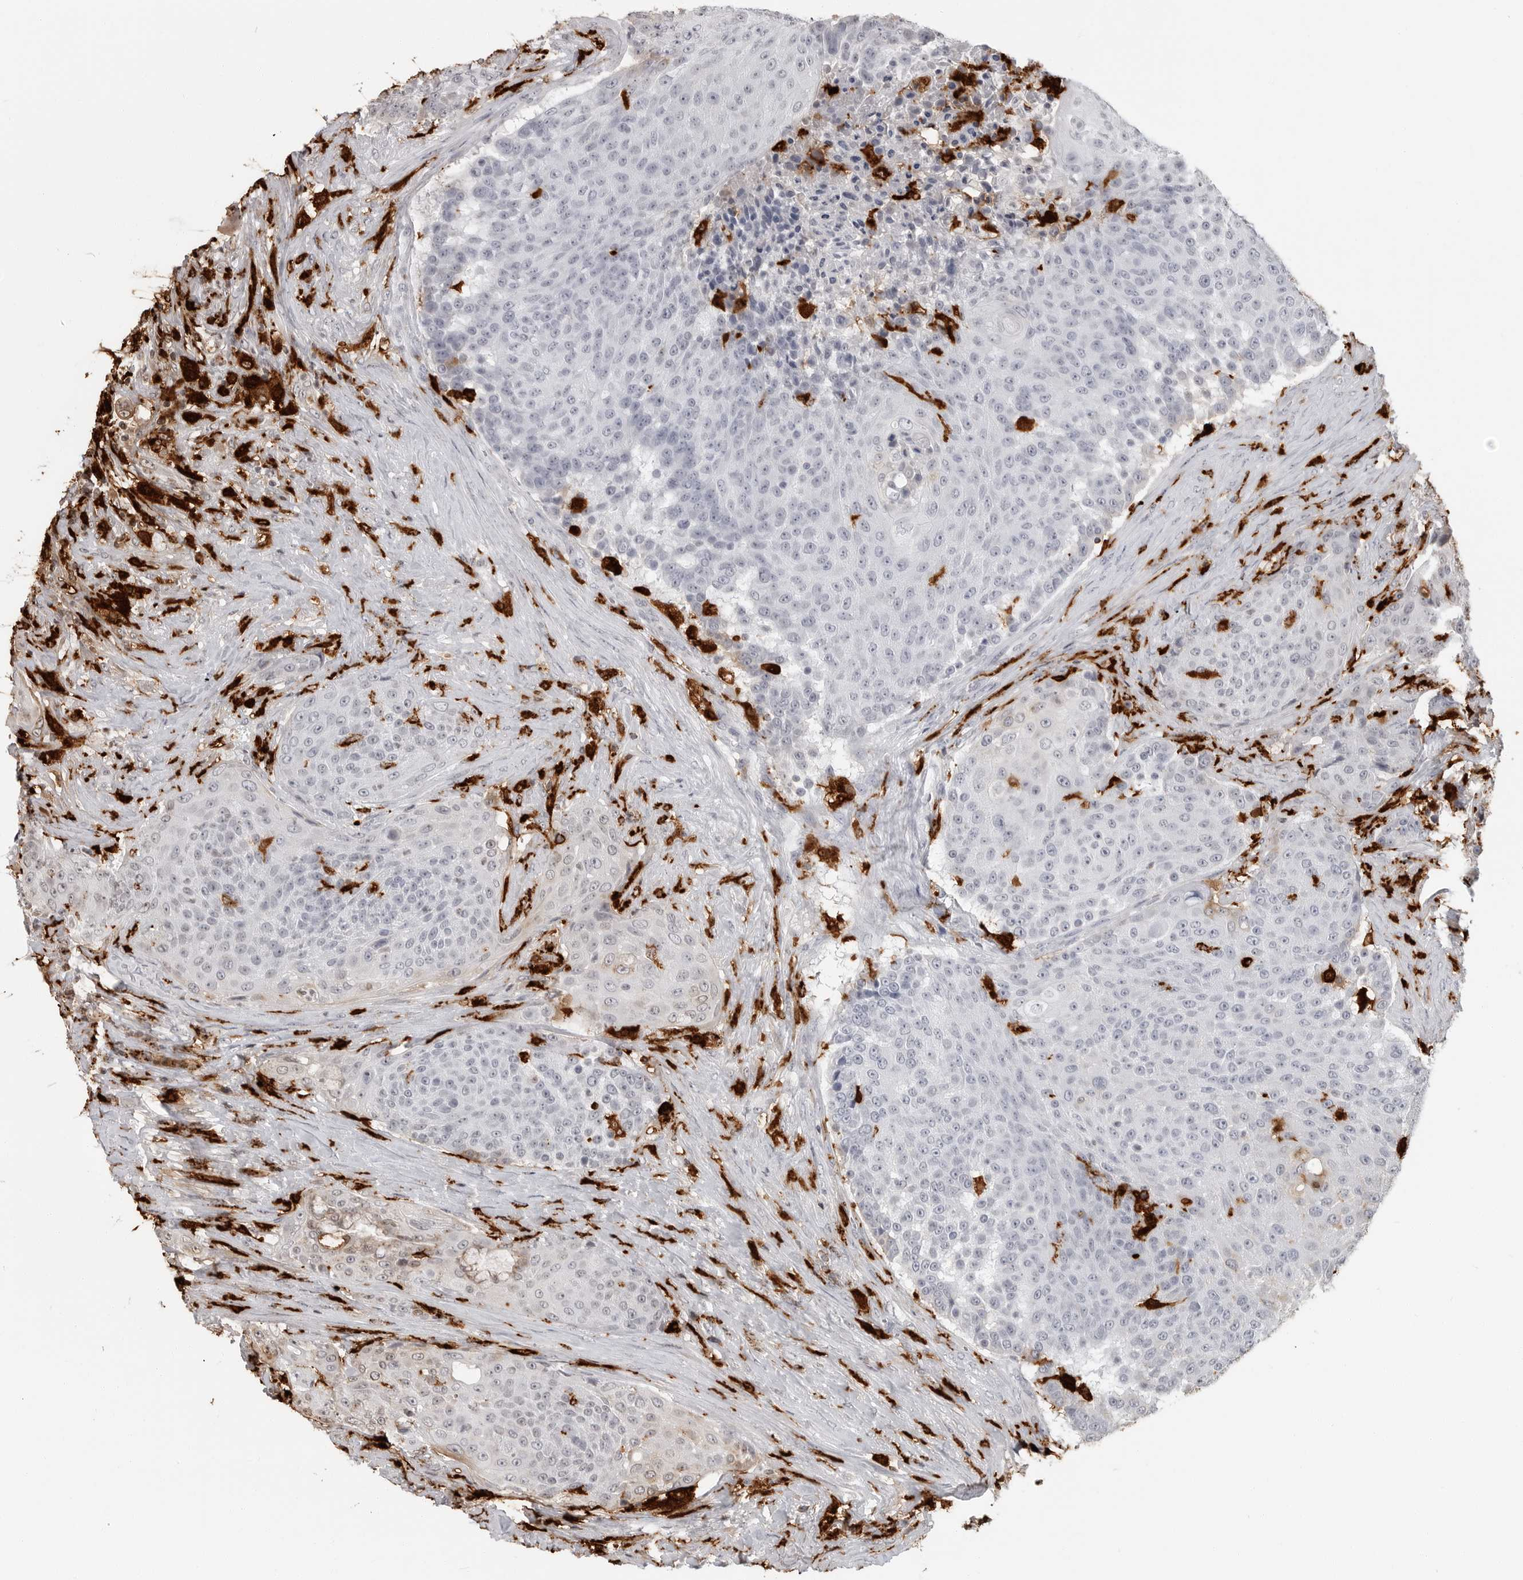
{"staining": {"intensity": "negative", "quantity": "none", "location": "none"}, "tissue": "urothelial cancer", "cell_type": "Tumor cells", "image_type": "cancer", "snomed": [{"axis": "morphology", "description": "Urothelial carcinoma, High grade"}, {"axis": "topography", "description": "Urinary bladder"}], "caption": "DAB (3,3'-diaminobenzidine) immunohistochemical staining of urothelial carcinoma (high-grade) displays no significant positivity in tumor cells.", "gene": "IFI30", "patient": {"sex": "female", "age": 63}}